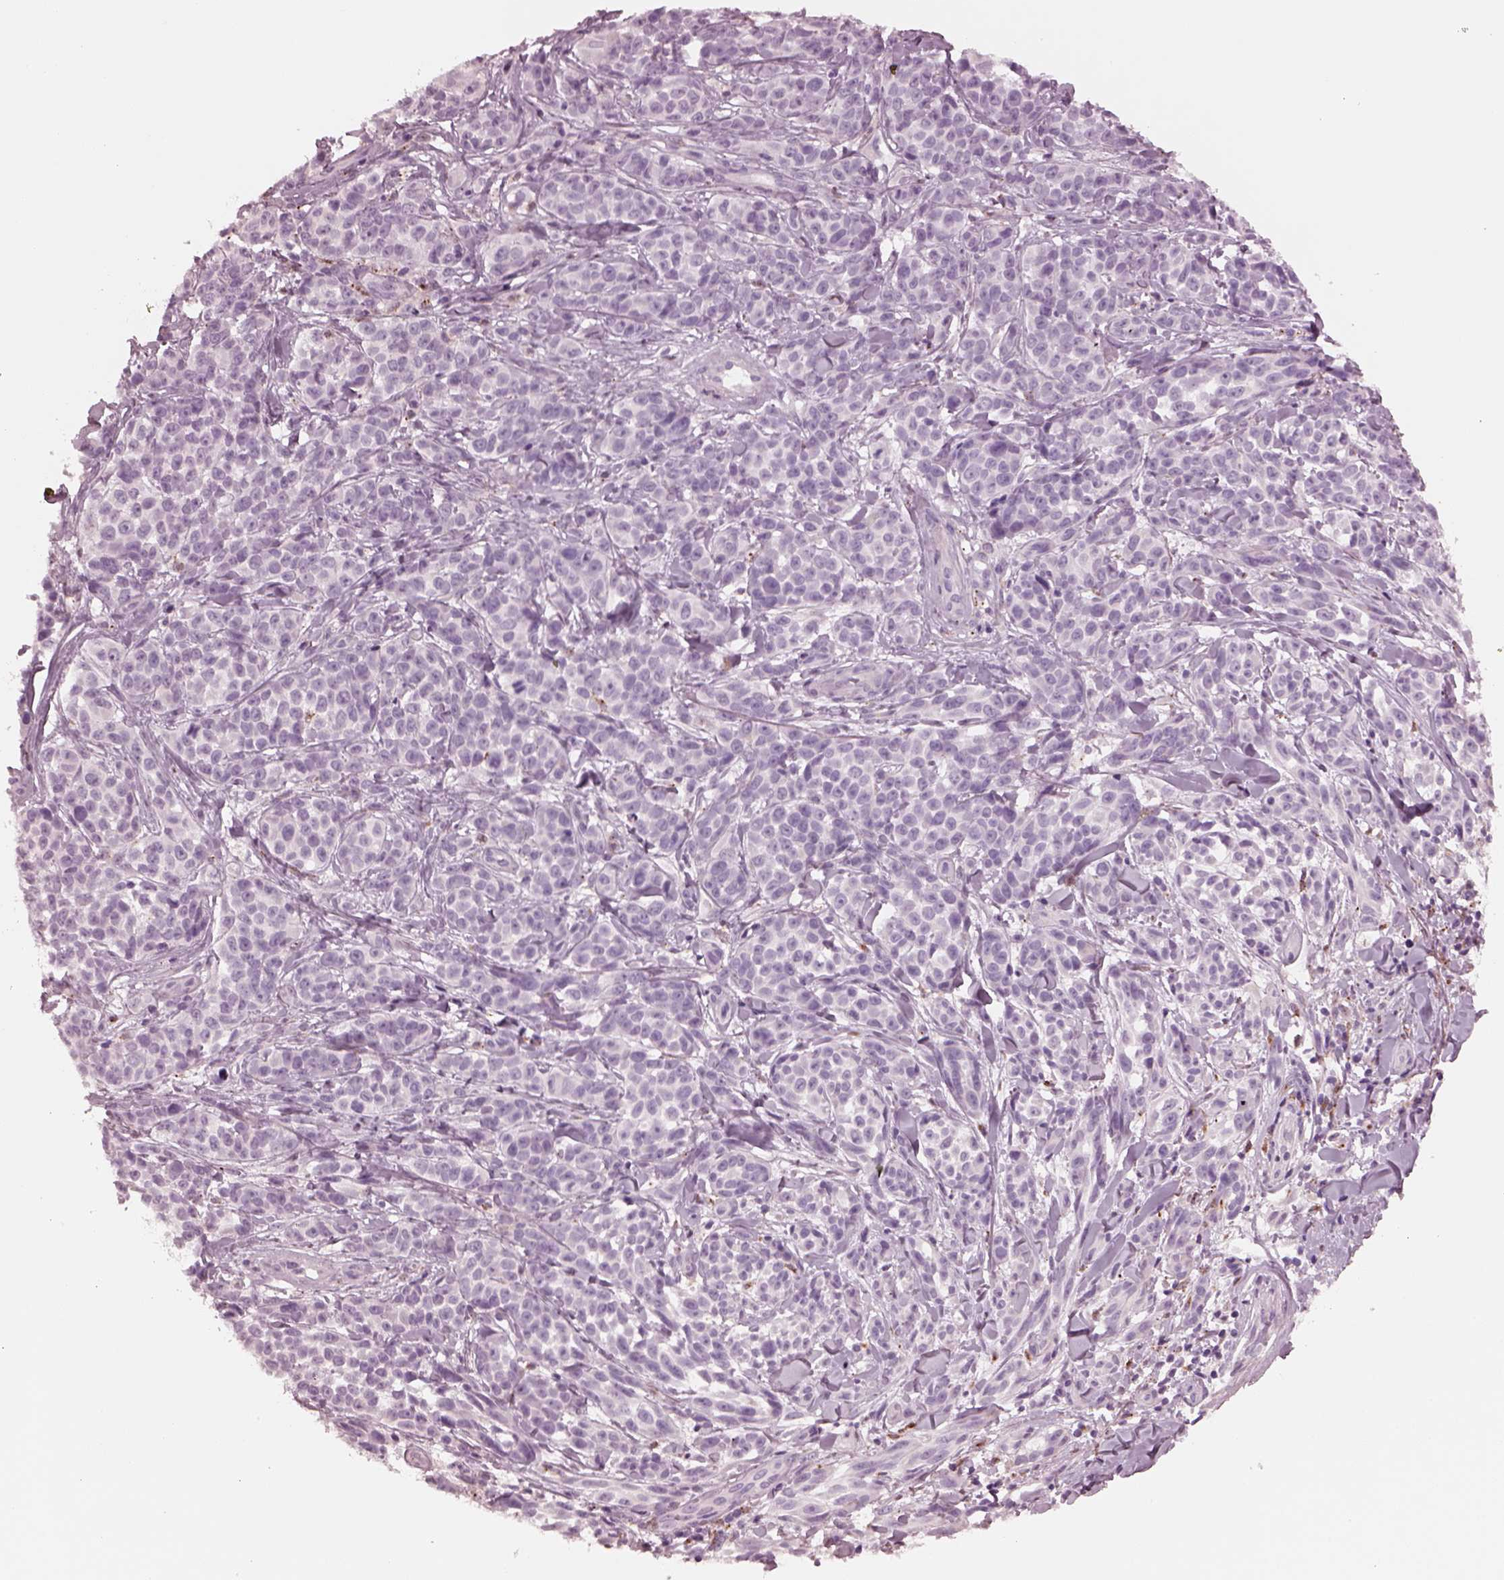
{"staining": {"intensity": "negative", "quantity": "none", "location": "none"}, "tissue": "melanoma", "cell_type": "Tumor cells", "image_type": "cancer", "snomed": [{"axis": "morphology", "description": "Malignant melanoma, NOS"}, {"axis": "topography", "description": "Skin"}], "caption": "Immunohistochemical staining of human melanoma demonstrates no significant positivity in tumor cells.", "gene": "SLAMF8", "patient": {"sex": "female", "age": 88}}